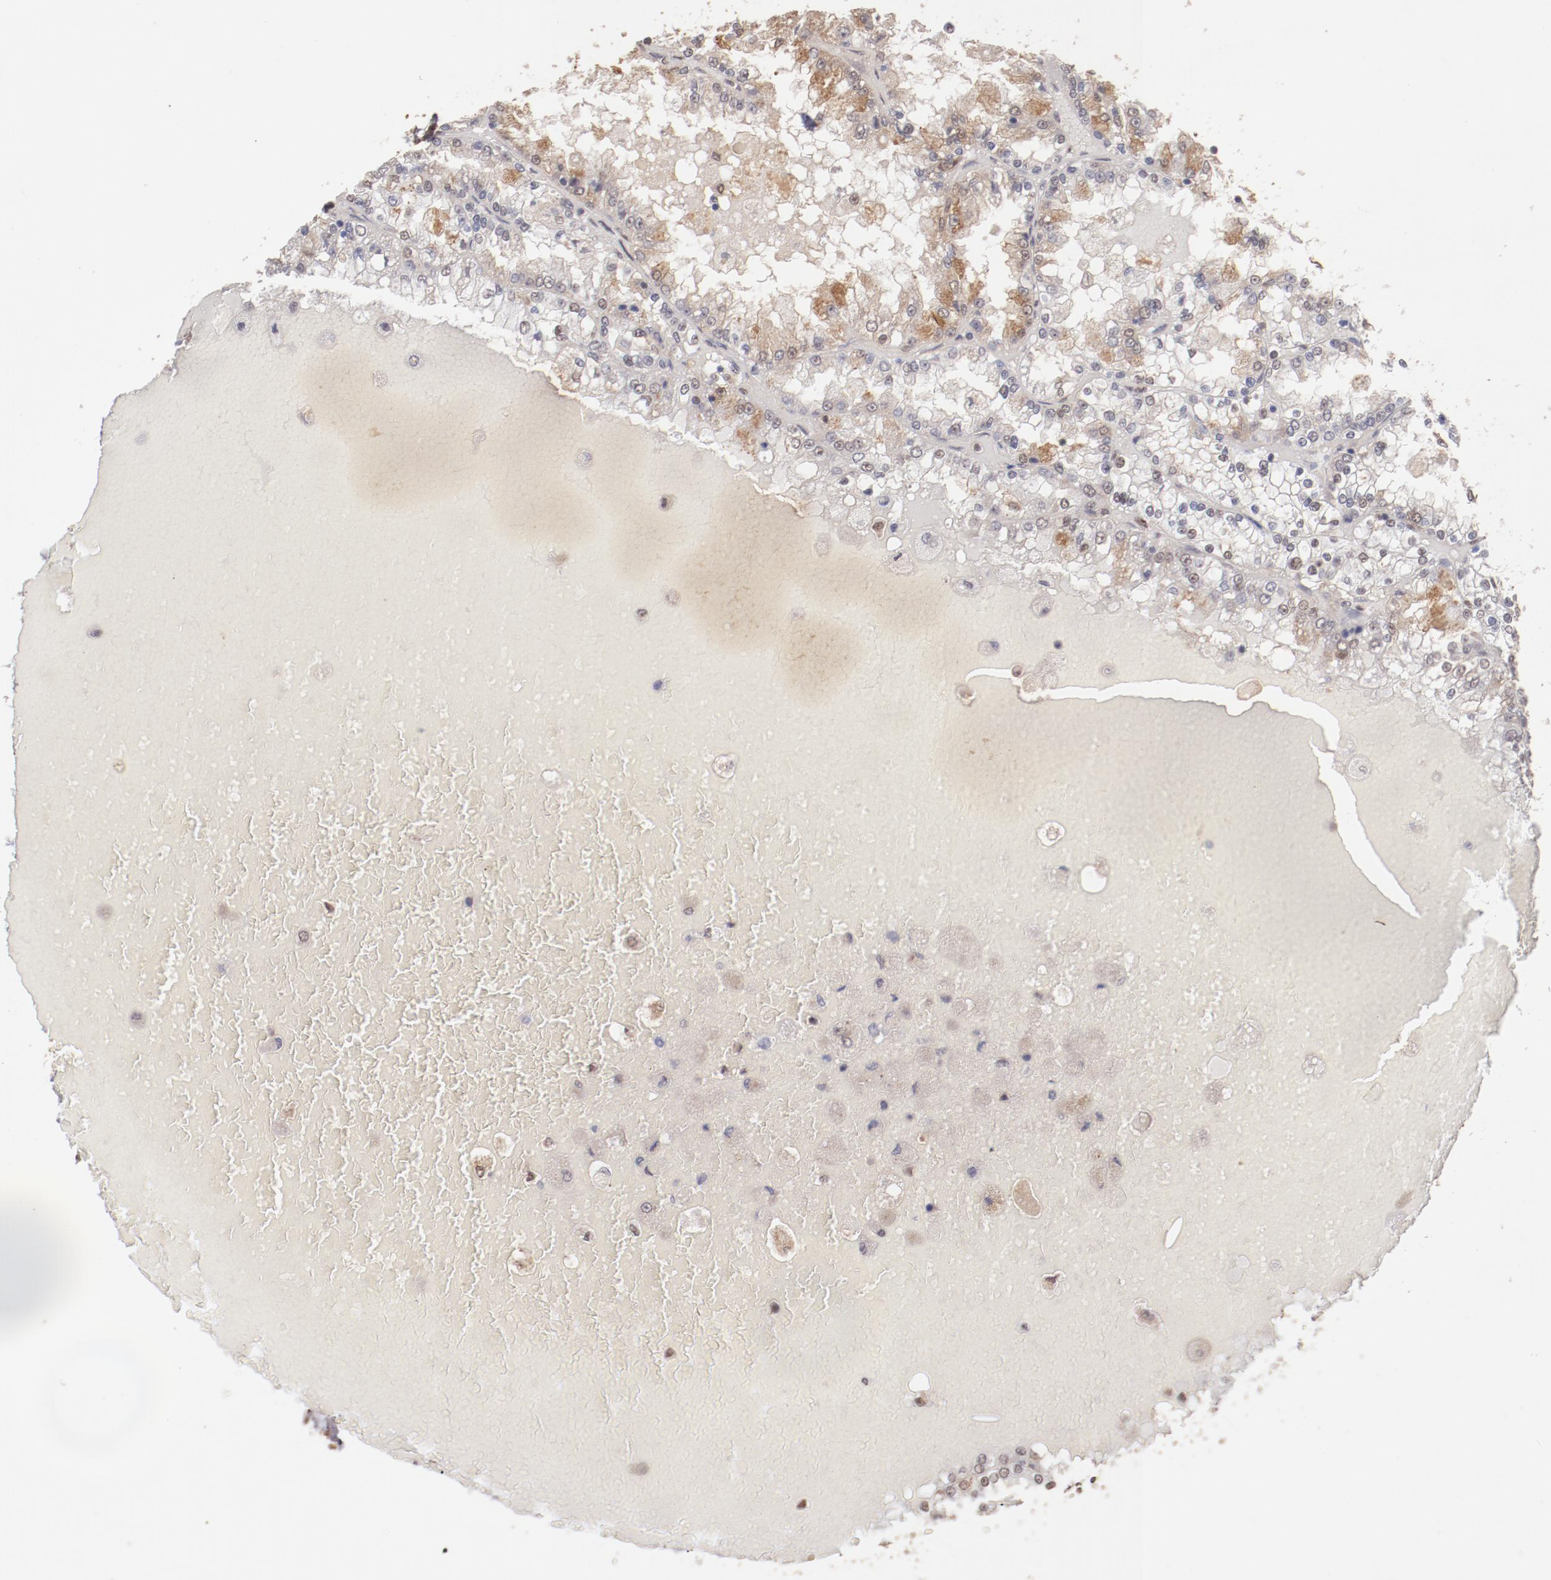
{"staining": {"intensity": "weak", "quantity": "<25%", "location": "nuclear"}, "tissue": "renal cancer", "cell_type": "Tumor cells", "image_type": "cancer", "snomed": [{"axis": "morphology", "description": "Adenocarcinoma, NOS"}, {"axis": "topography", "description": "Kidney"}], "caption": "An image of adenocarcinoma (renal) stained for a protein displays no brown staining in tumor cells. (DAB immunohistochemistry visualized using brightfield microscopy, high magnification).", "gene": "CLOCK", "patient": {"sex": "female", "age": 56}}